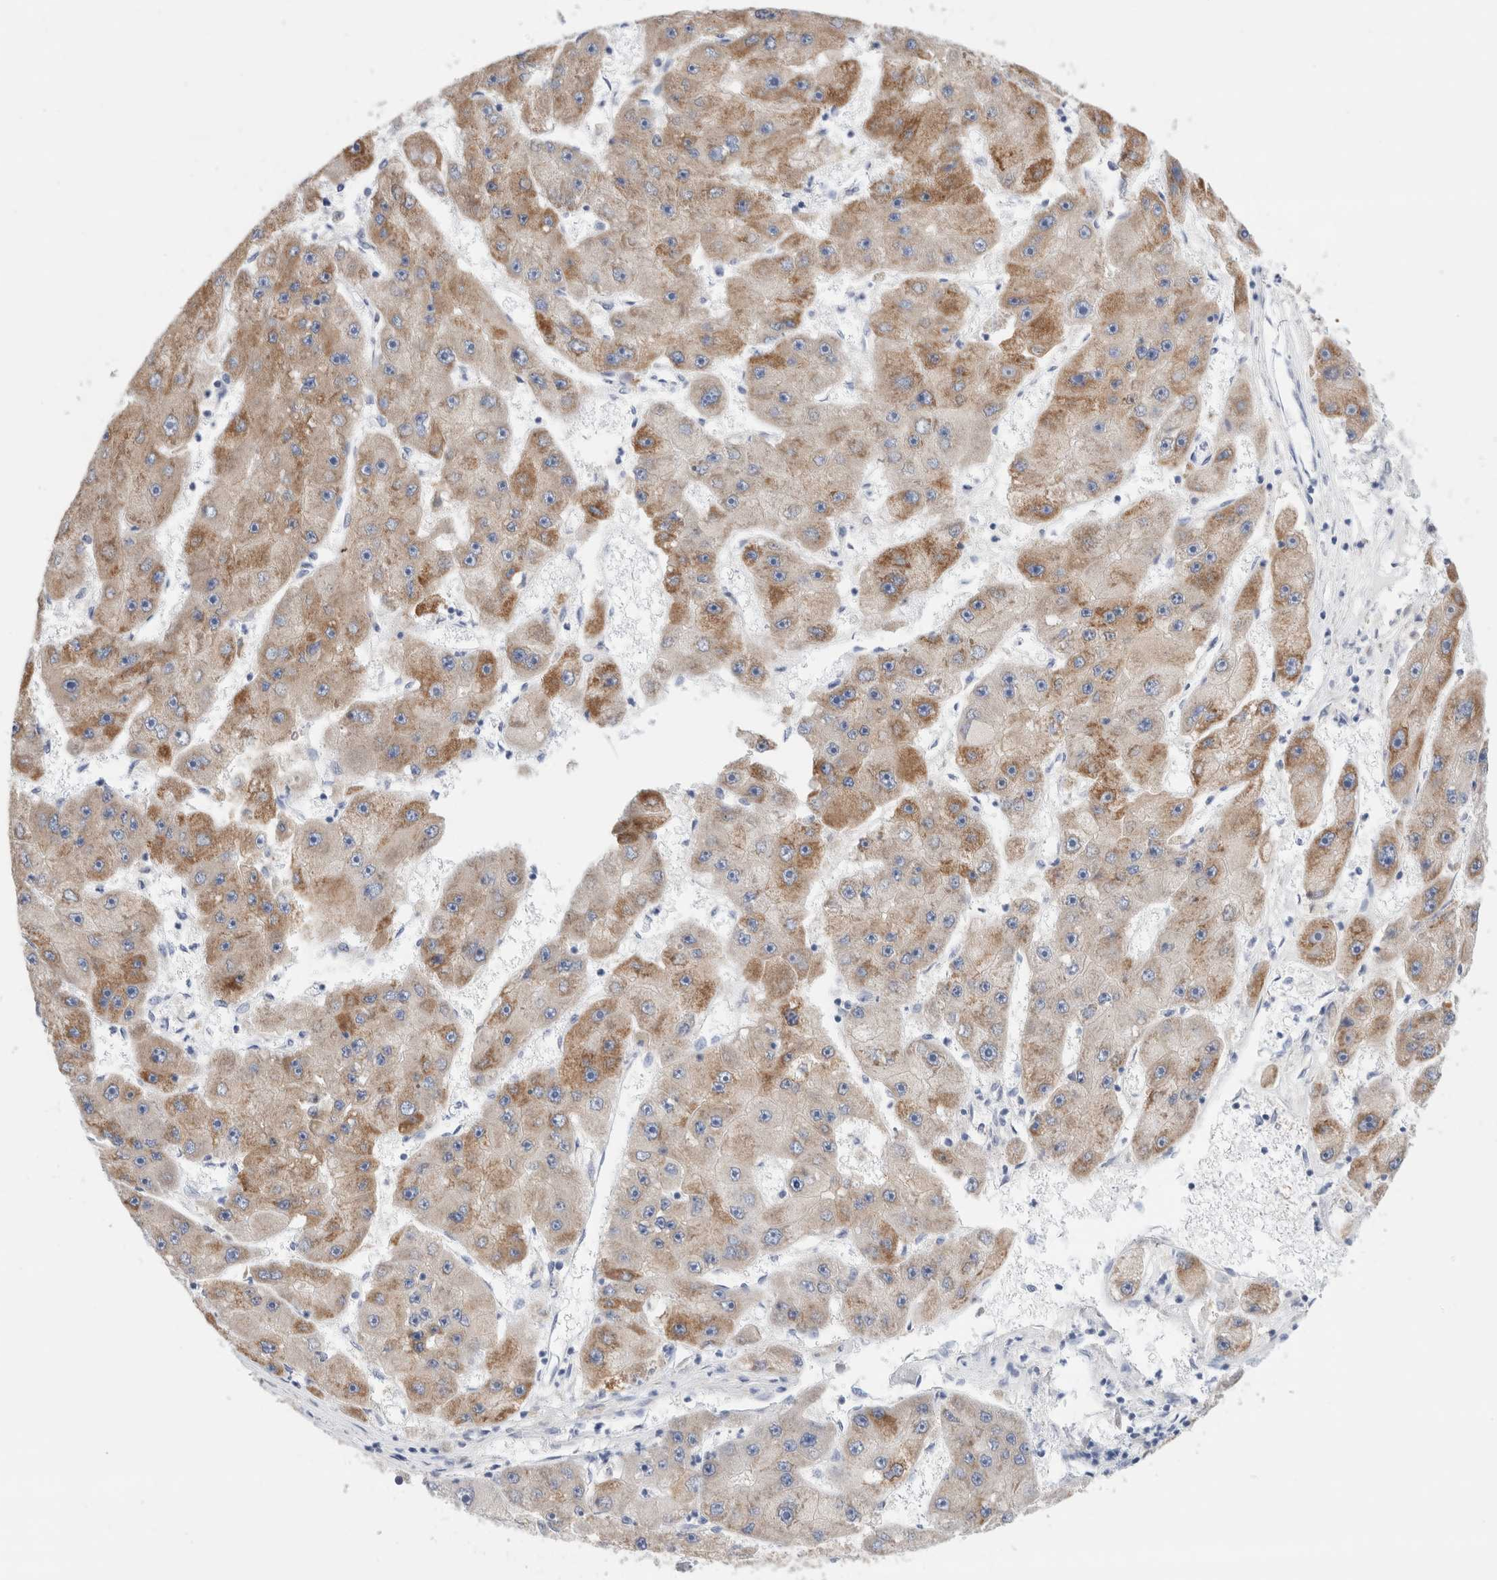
{"staining": {"intensity": "moderate", "quantity": "25%-75%", "location": "cytoplasmic/membranous"}, "tissue": "liver cancer", "cell_type": "Tumor cells", "image_type": "cancer", "snomed": [{"axis": "morphology", "description": "Carcinoma, Hepatocellular, NOS"}, {"axis": "topography", "description": "Liver"}], "caption": "Human liver cancer (hepatocellular carcinoma) stained for a protein (brown) reveals moderate cytoplasmic/membranous positive expression in about 25%-75% of tumor cells.", "gene": "ECHDC2", "patient": {"sex": "female", "age": 61}}